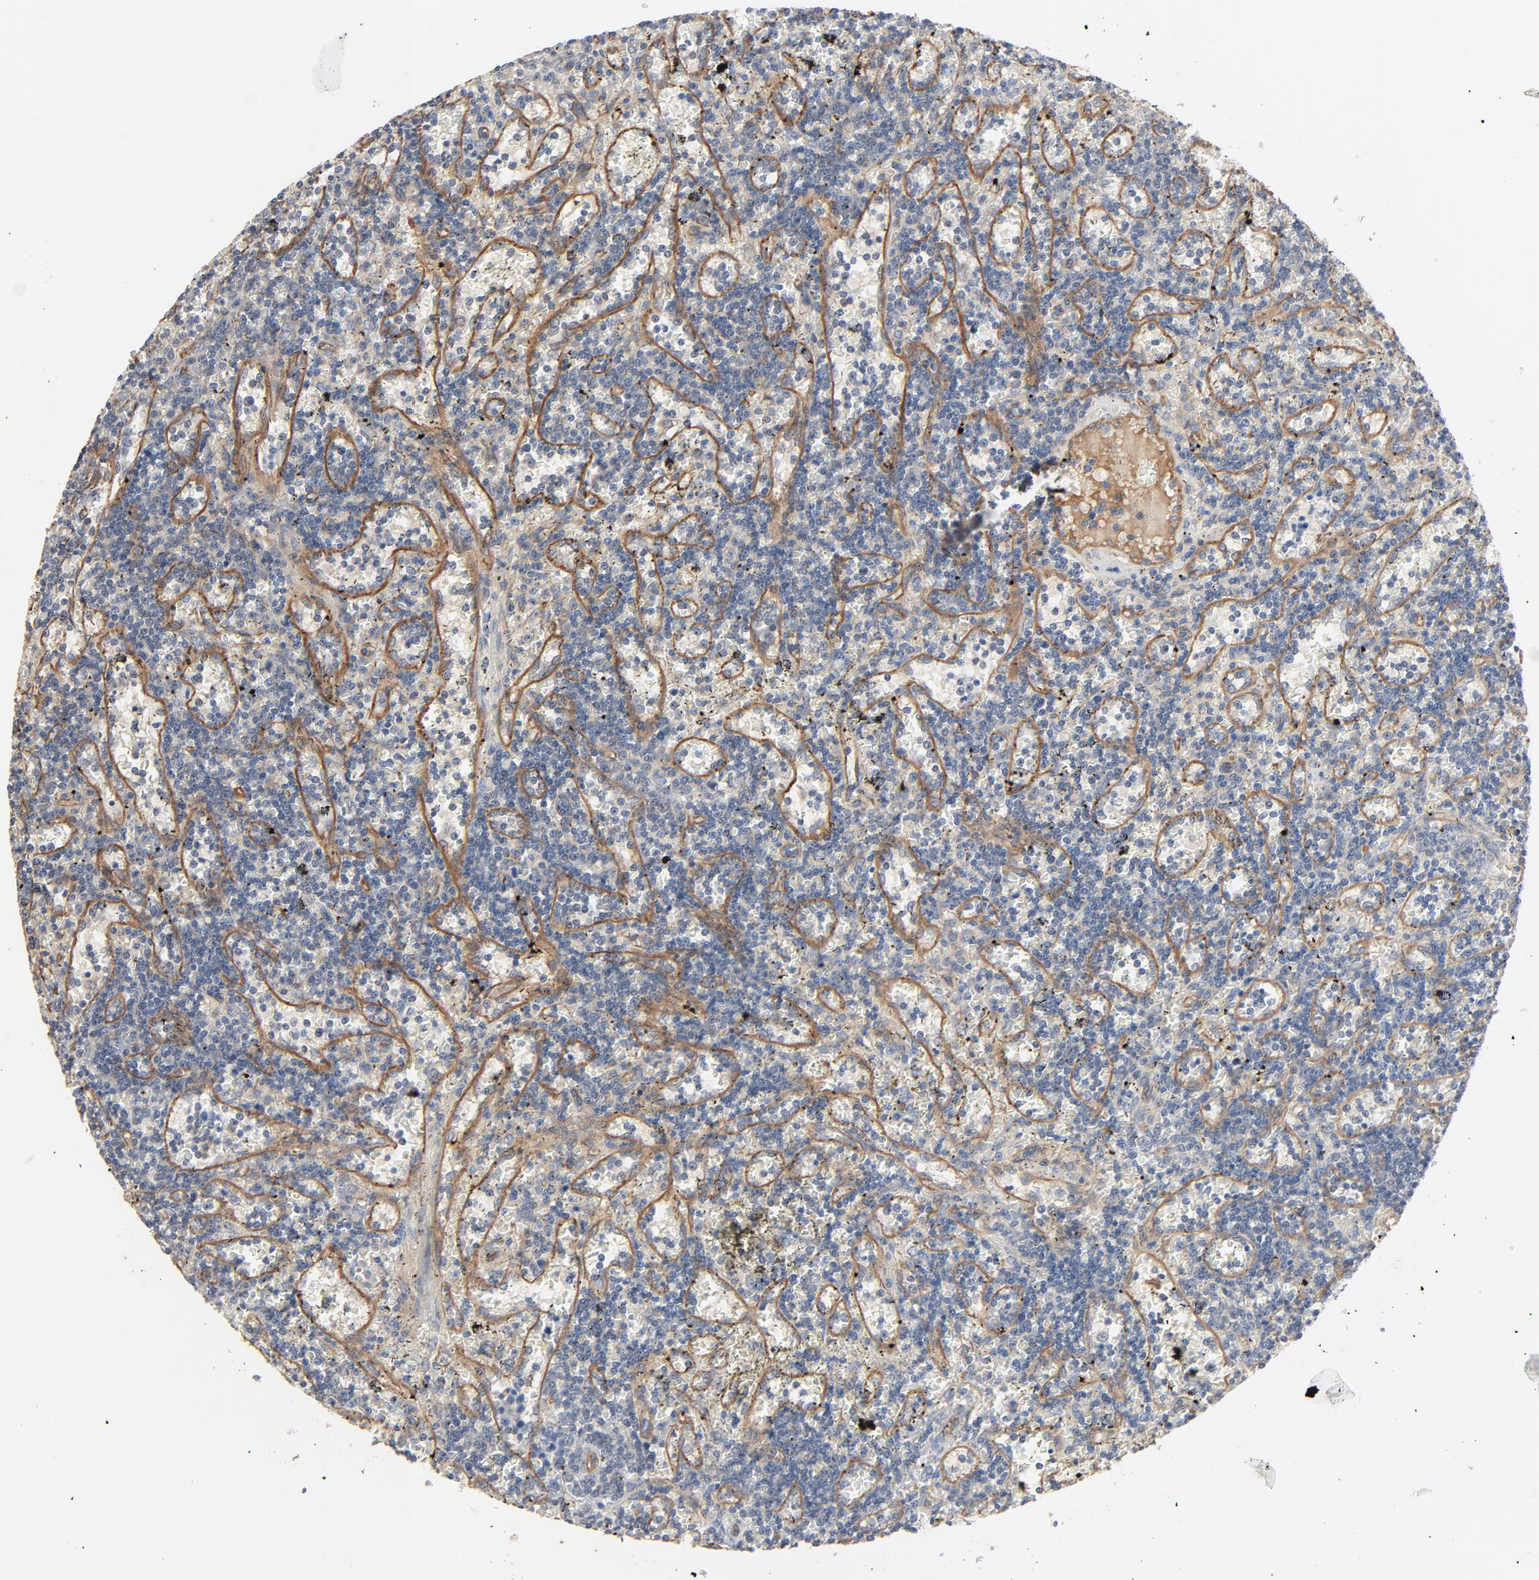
{"staining": {"intensity": "negative", "quantity": "none", "location": "none"}, "tissue": "lymphoma", "cell_type": "Tumor cells", "image_type": "cancer", "snomed": [{"axis": "morphology", "description": "Malignant lymphoma, non-Hodgkin's type, Low grade"}, {"axis": "topography", "description": "Spleen"}], "caption": "DAB immunohistochemical staining of human low-grade malignant lymphoma, non-Hodgkin's type exhibits no significant expression in tumor cells.", "gene": "TRIOBP", "patient": {"sex": "male", "age": 60}}